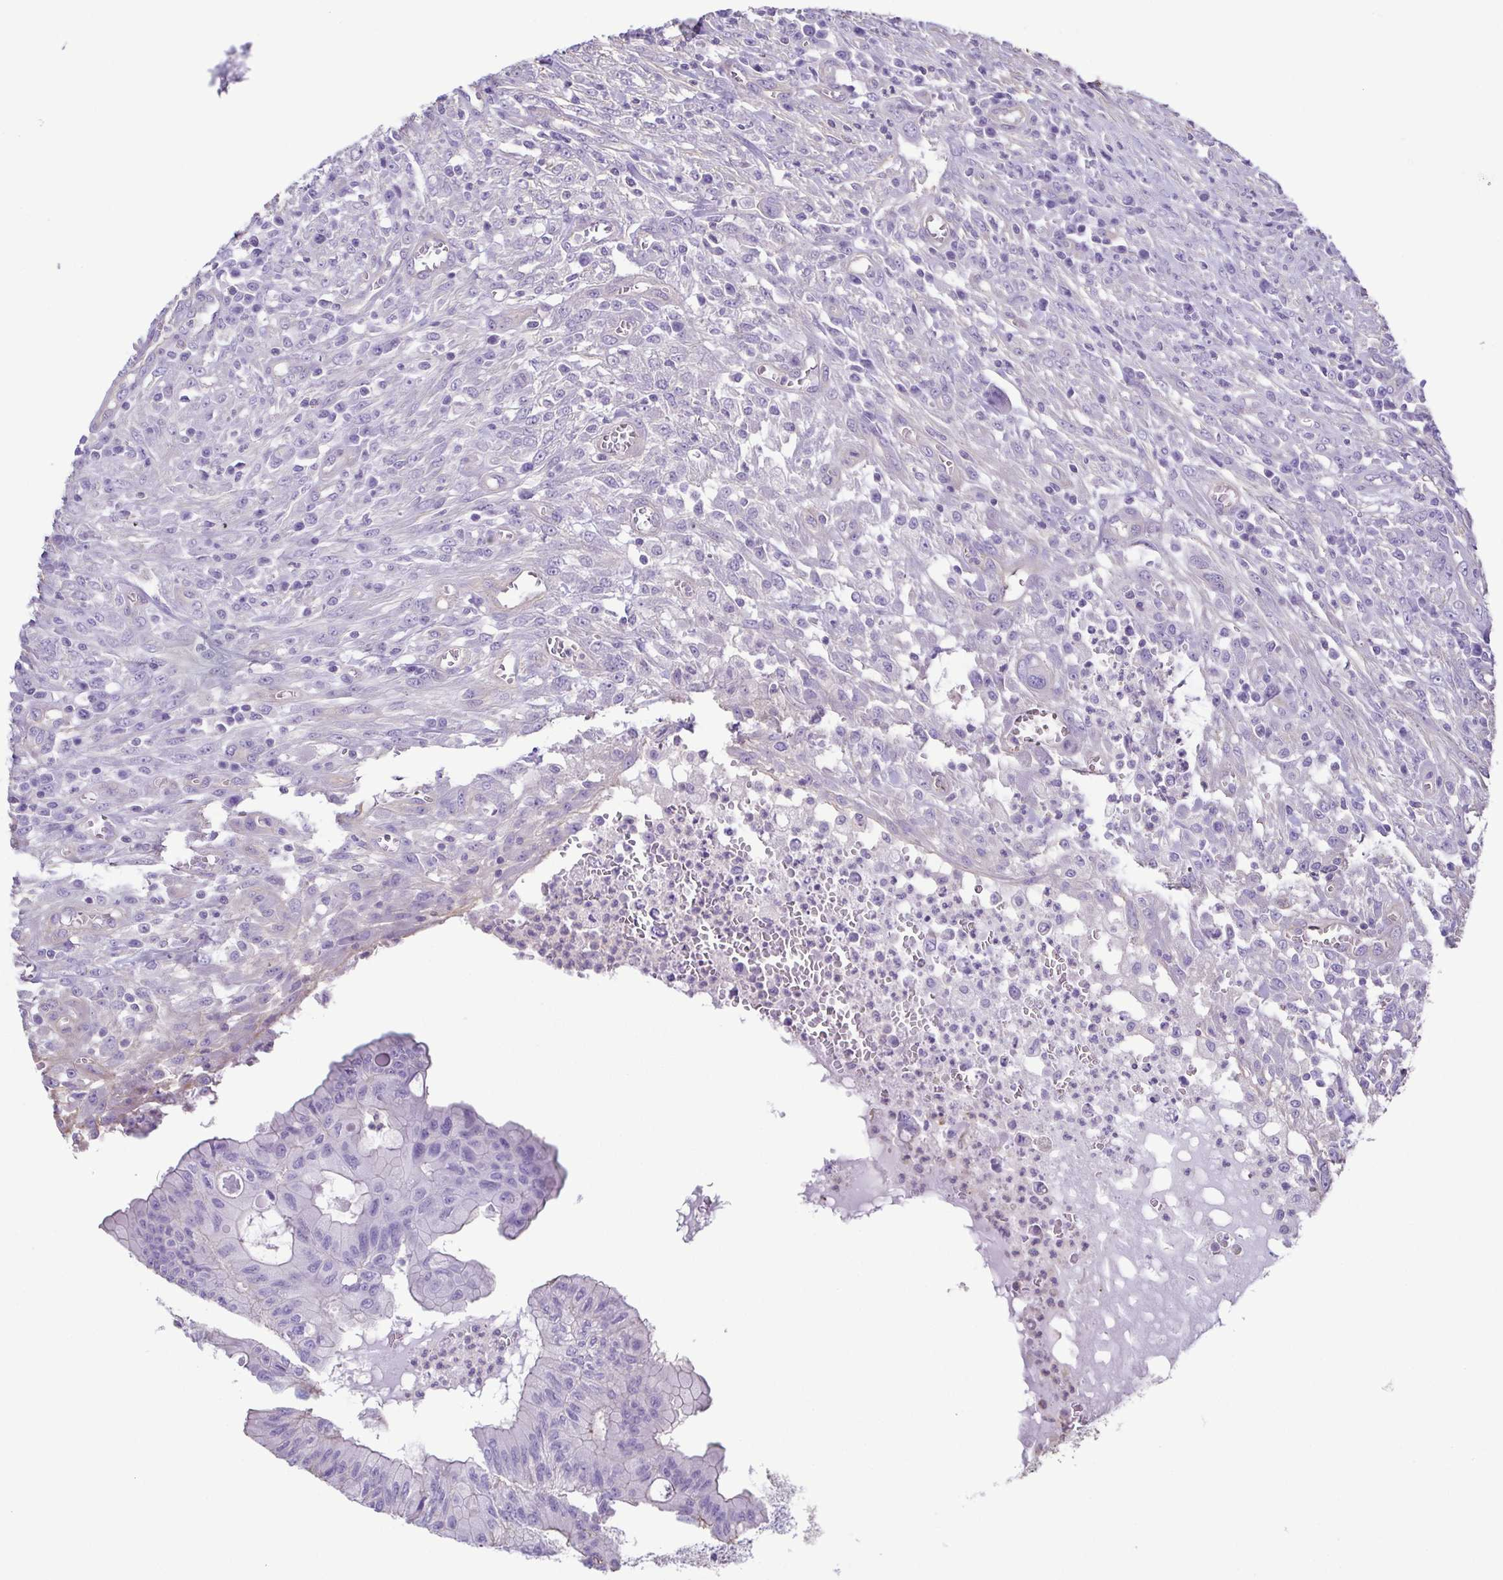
{"staining": {"intensity": "negative", "quantity": "none", "location": "none"}, "tissue": "colorectal cancer", "cell_type": "Tumor cells", "image_type": "cancer", "snomed": [{"axis": "morphology", "description": "Adenocarcinoma, NOS"}, {"axis": "topography", "description": "Colon"}], "caption": "Immunohistochemical staining of colorectal cancer (adenocarcinoma) reveals no significant expression in tumor cells.", "gene": "MYL6", "patient": {"sex": "male", "age": 65}}